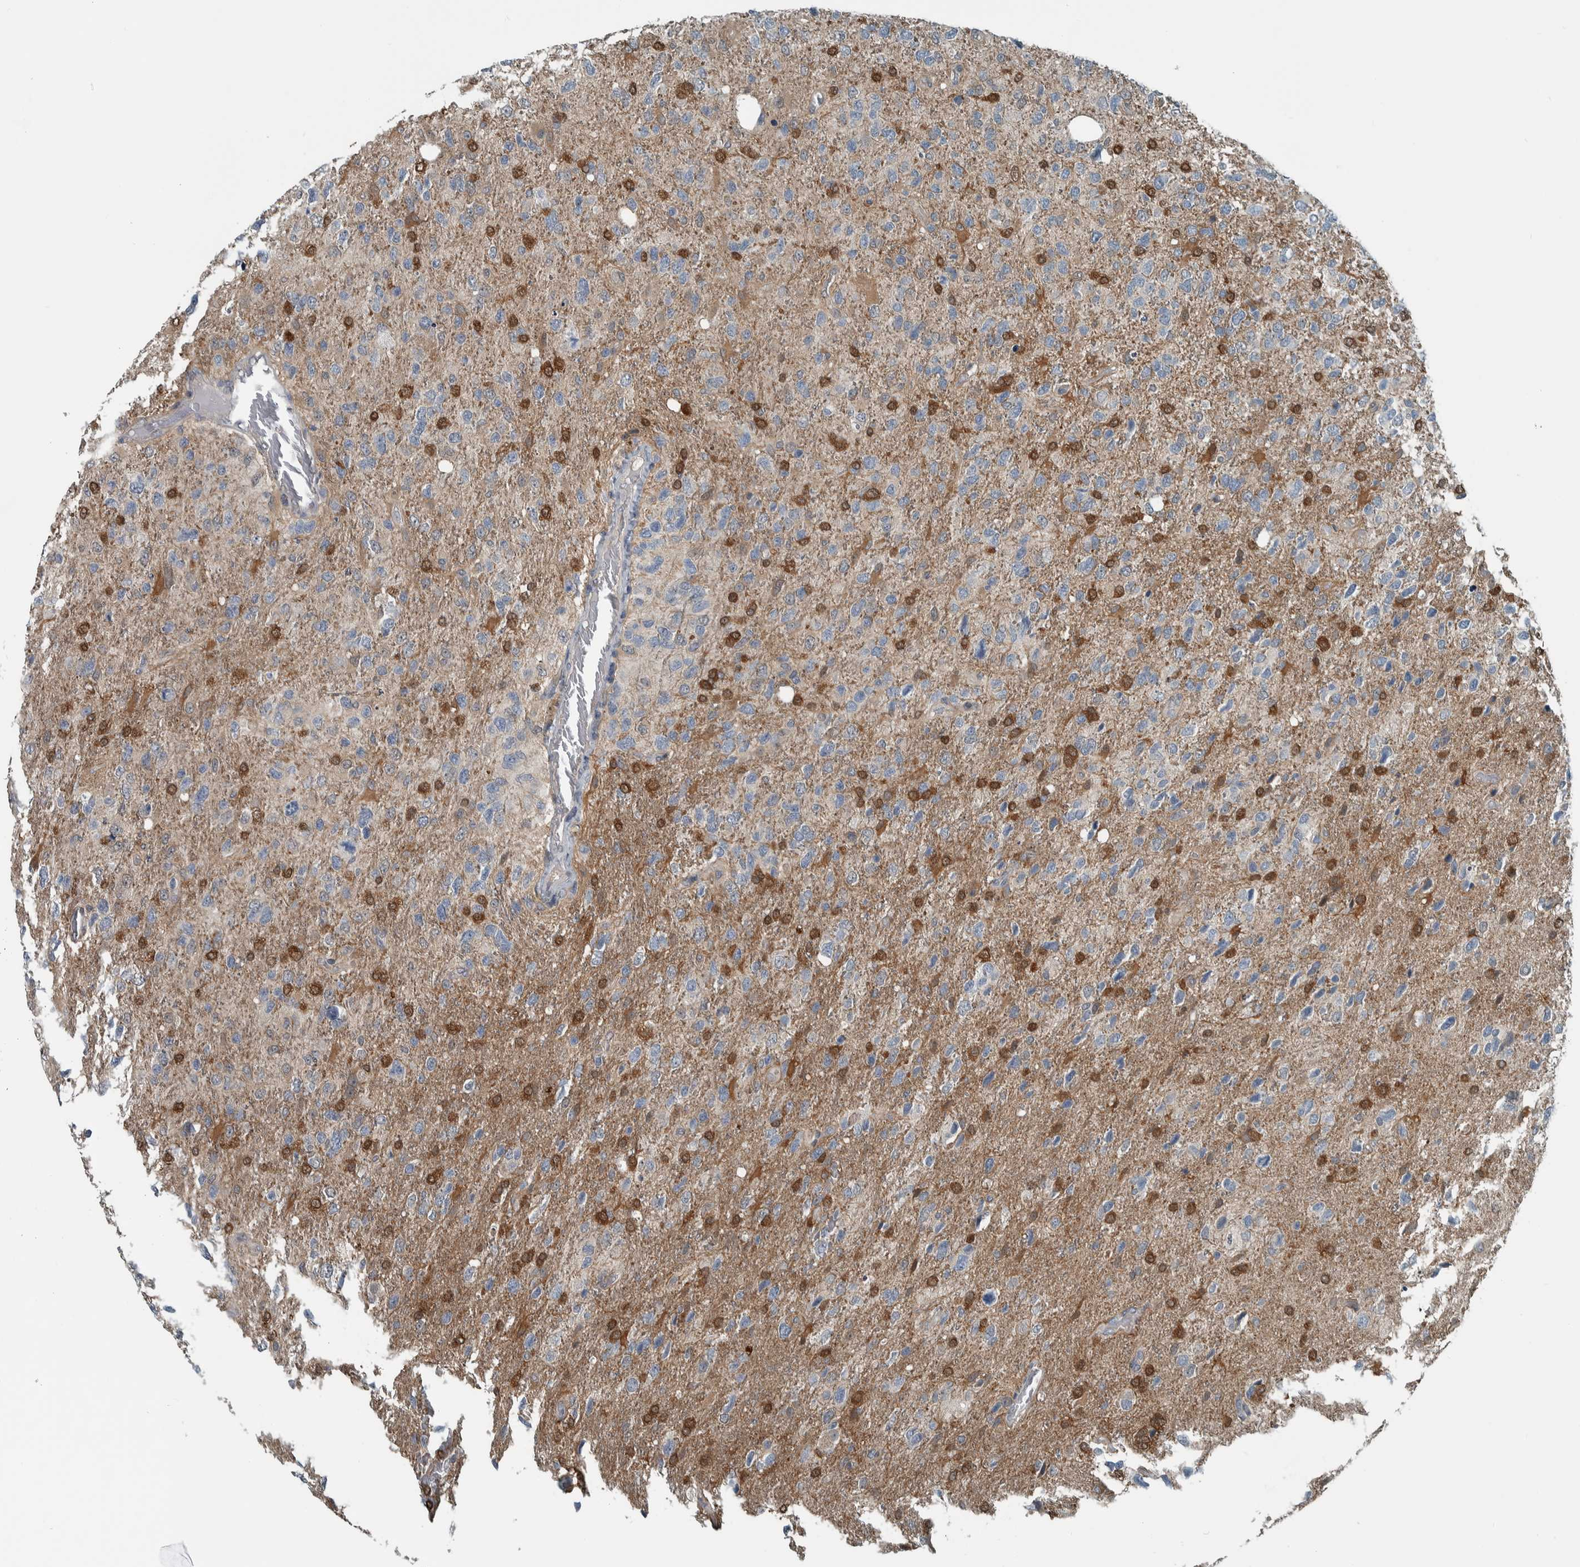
{"staining": {"intensity": "negative", "quantity": "none", "location": "none"}, "tissue": "glioma", "cell_type": "Tumor cells", "image_type": "cancer", "snomed": [{"axis": "morphology", "description": "Glioma, malignant, High grade"}, {"axis": "topography", "description": "Brain"}], "caption": "High-grade glioma (malignant) was stained to show a protein in brown. There is no significant positivity in tumor cells.", "gene": "ALAD", "patient": {"sex": "female", "age": 58}}